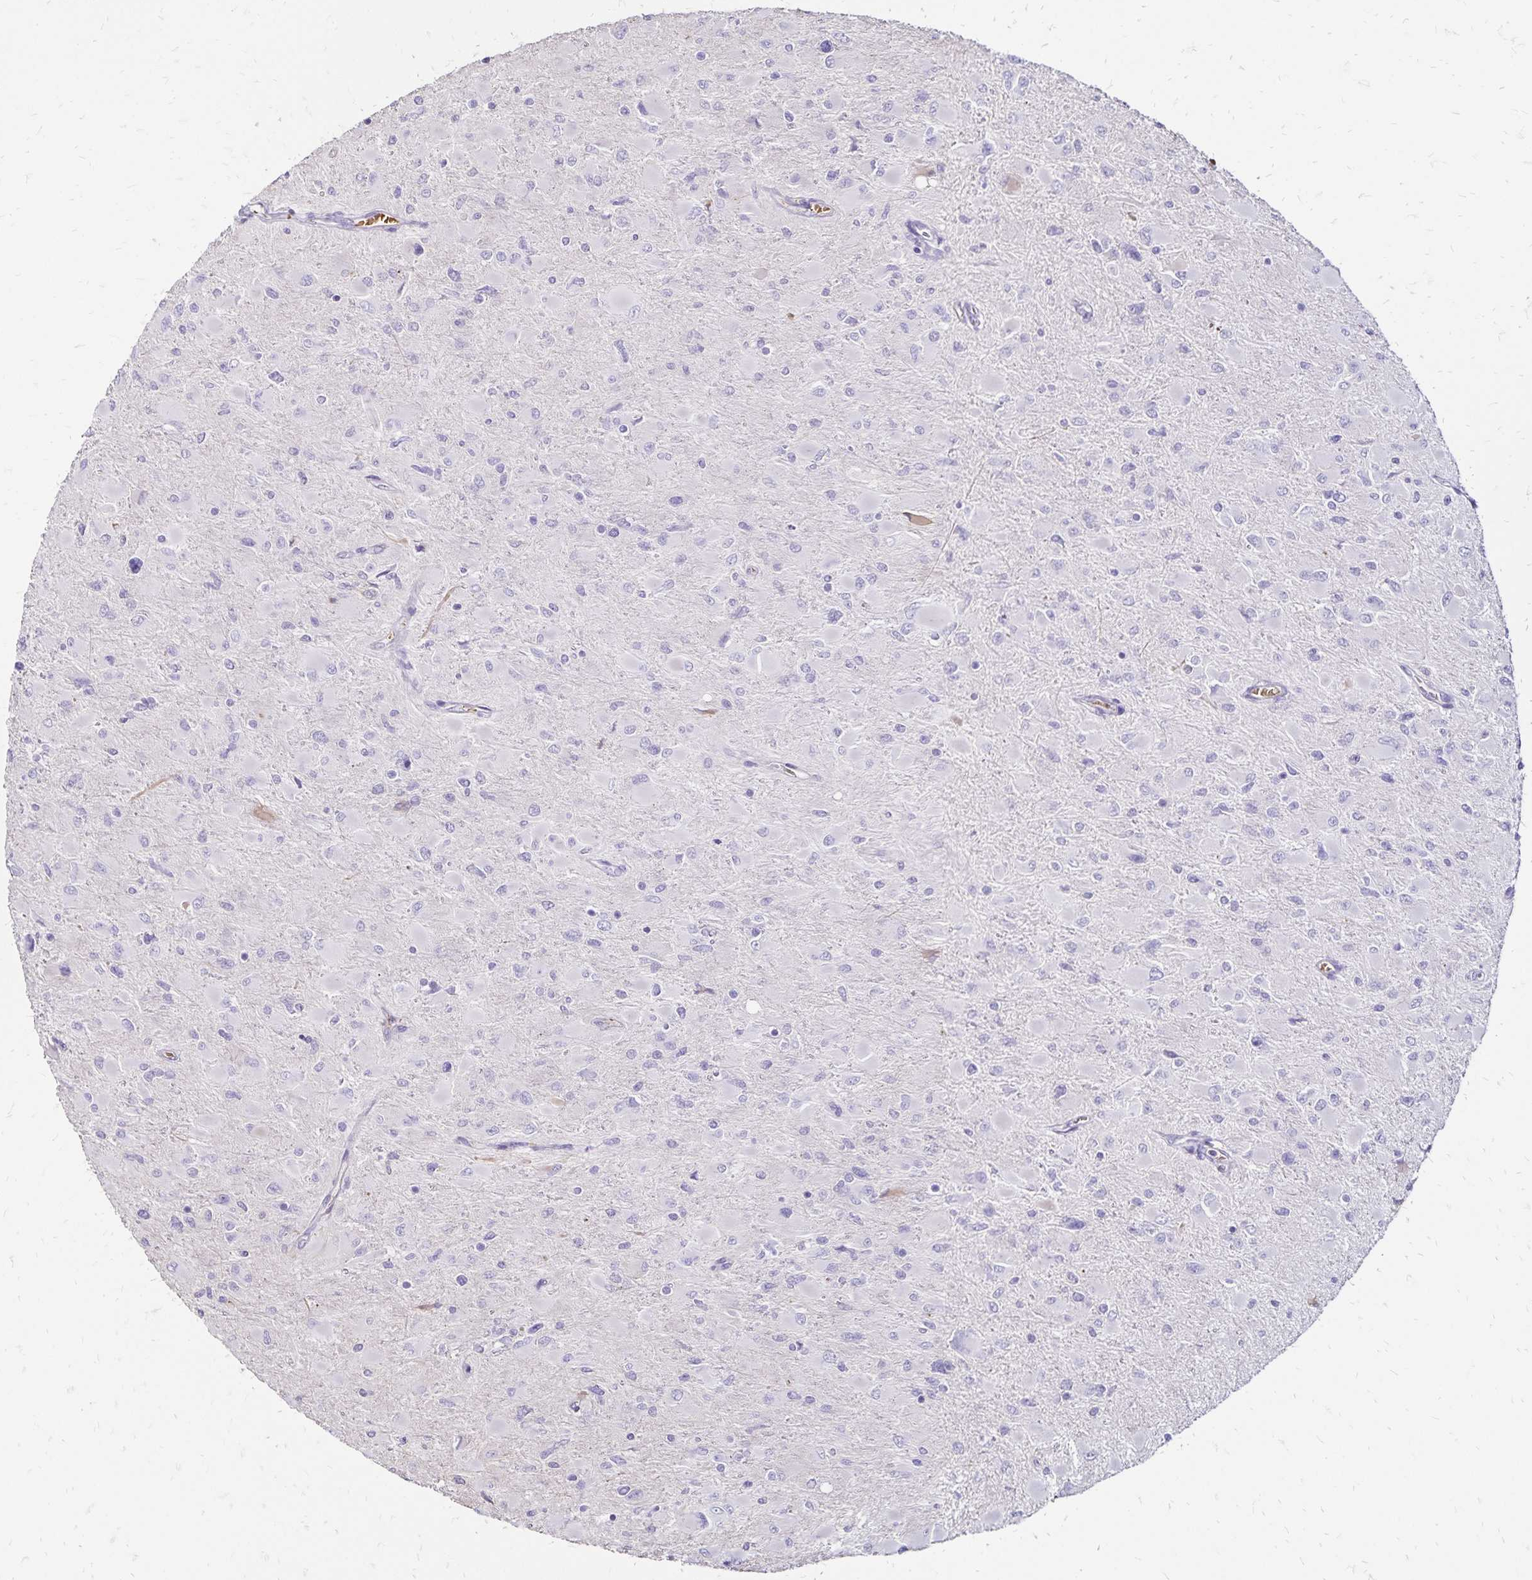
{"staining": {"intensity": "negative", "quantity": "none", "location": "none"}, "tissue": "glioma", "cell_type": "Tumor cells", "image_type": "cancer", "snomed": [{"axis": "morphology", "description": "Glioma, malignant, High grade"}, {"axis": "topography", "description": "Cerebral cortex"}], "caption": "Human glioma stained for a protein using immunohistochemistry (IHC) shows no staining in tumor cells.", "gene": "KISS1", "patient": {"sex": "female", "age": 36}}